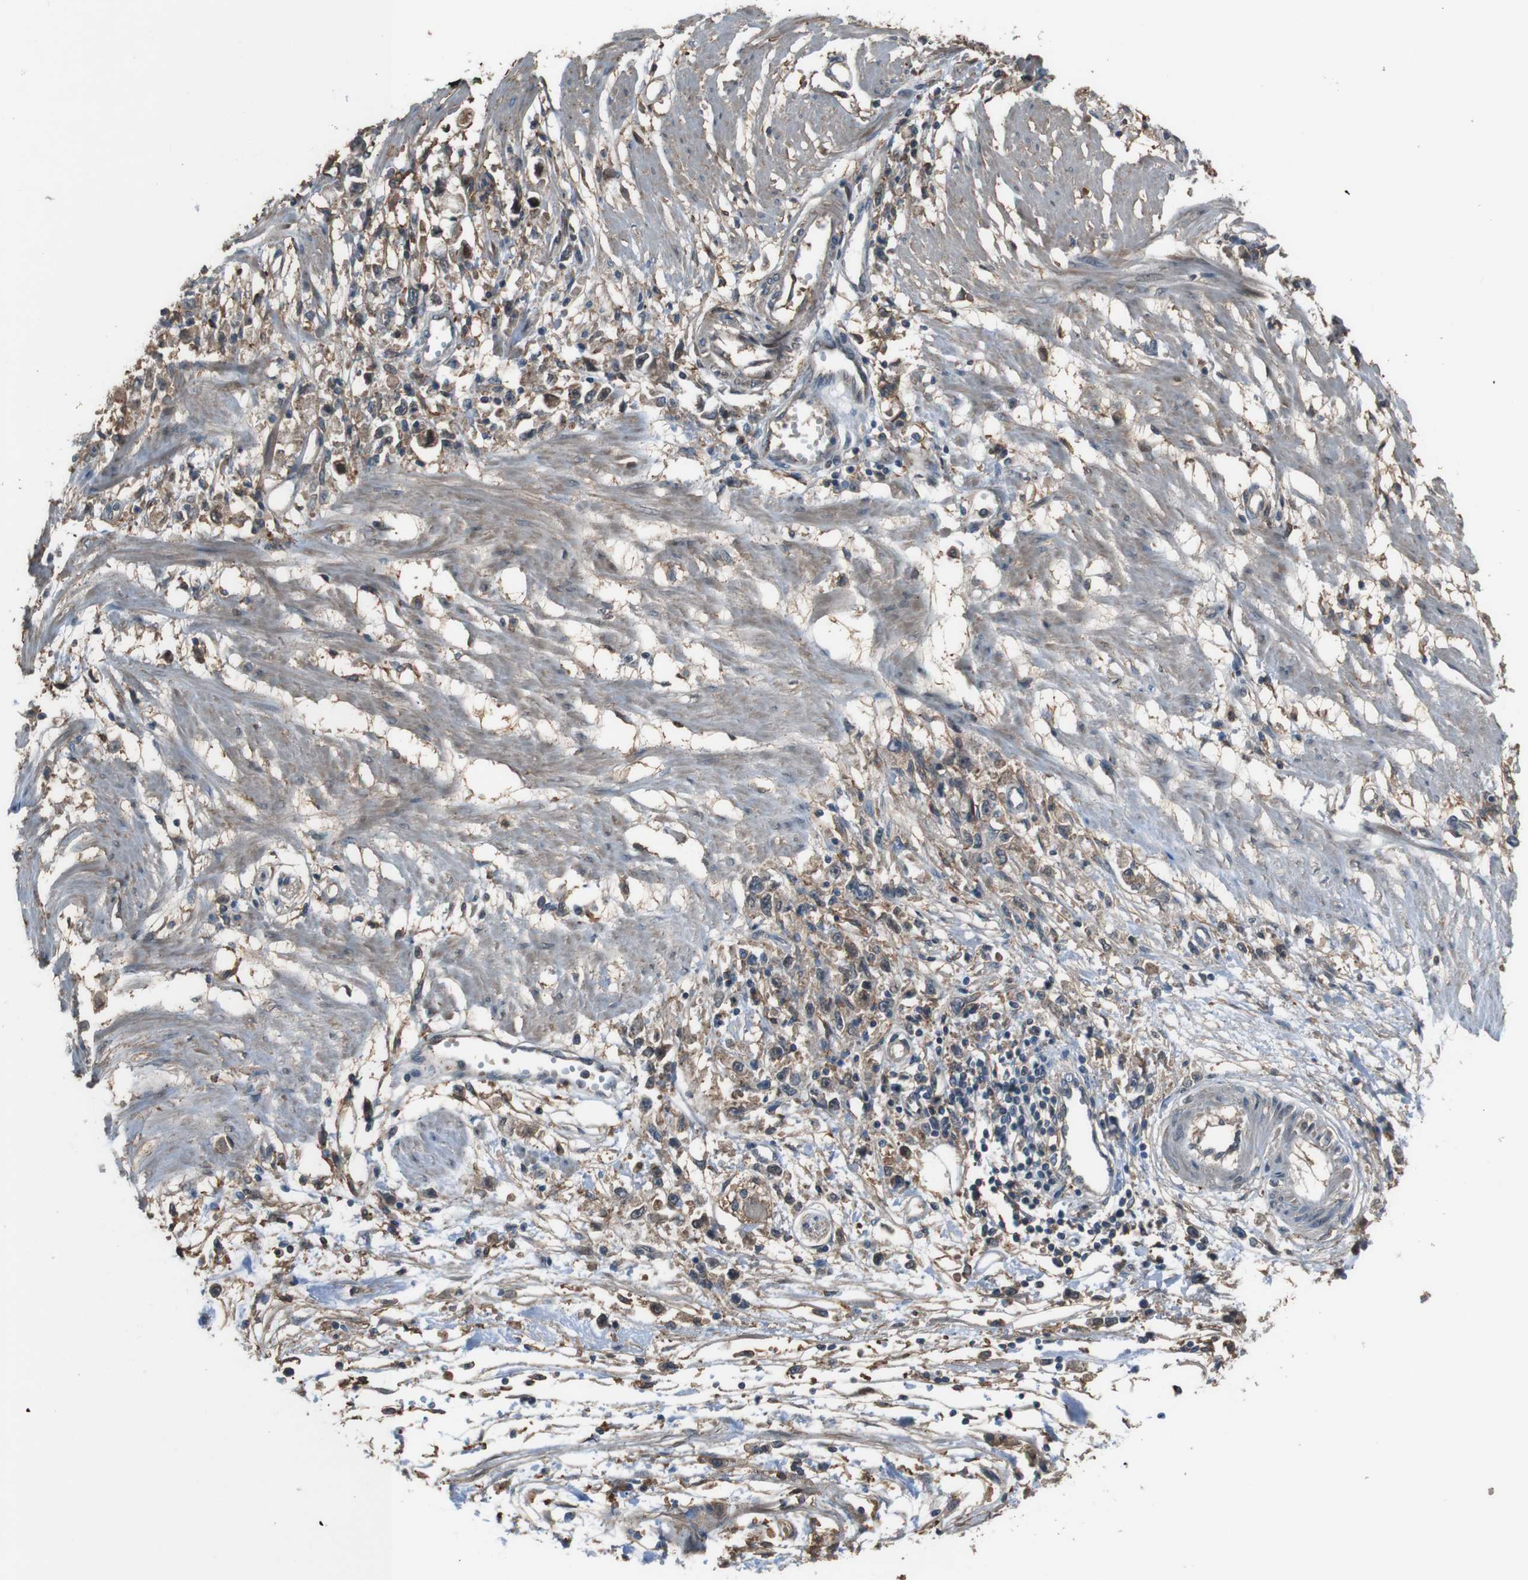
{"staining": {"intensity": "moderate", "quantity": ">75%", "location": "cytoplasmic/membranous"}, "tissue": "stomach cancer", "cell_type": "Tumor cells", "image_type": "cancer", "snomed": [{"axis": "morphology", "description": "Adenocarcinoma, NOS"}, {"axis": "topography", "description": "Stomach"}], "caption": "IHC image of stomach cancer stained for a protein (brown), which exhibits medium levels of moderate cytoplasmic/membranous staining in approximately >75% of tumor cells.", "gene": "ATP2B1", "patient": {"sex": "female", "age": 59}}